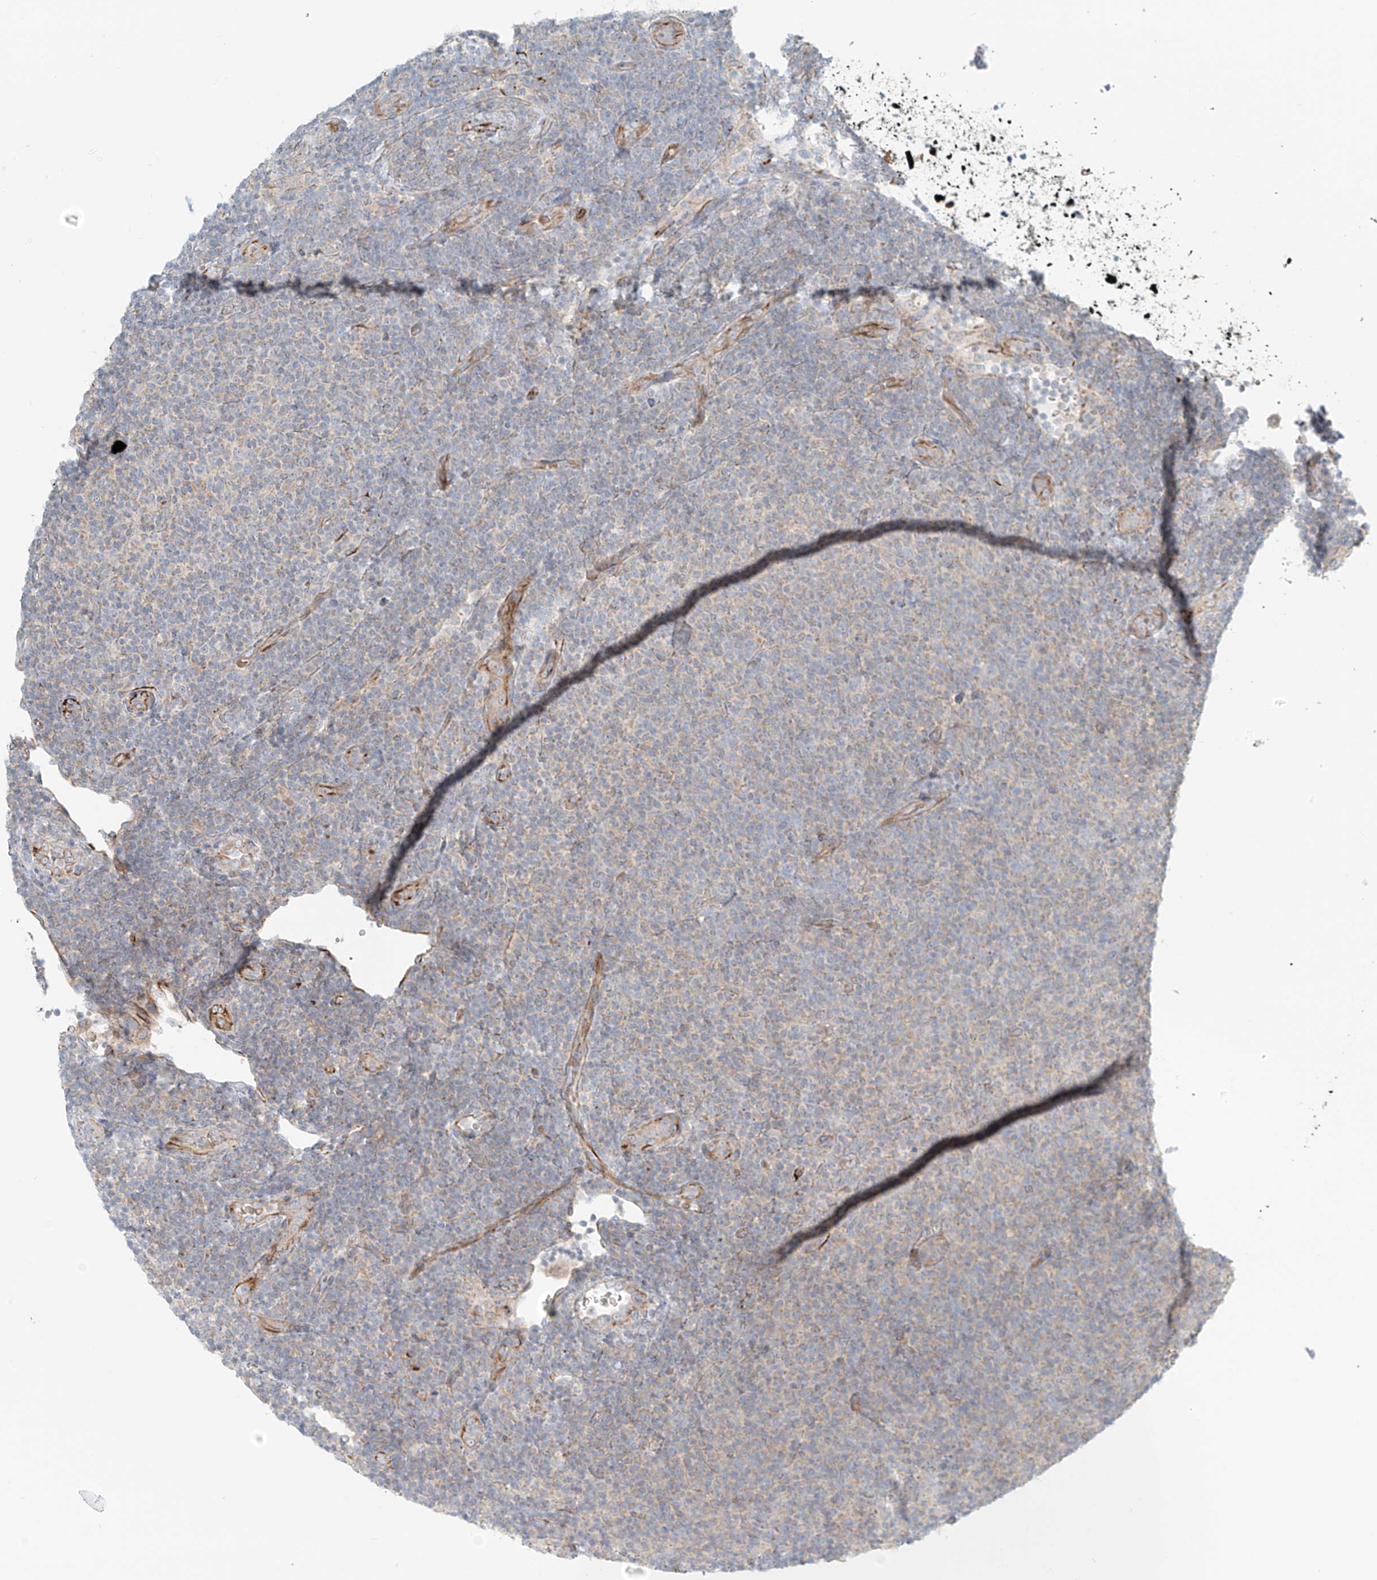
{"staining": {"intensity": "negative", "quantity": "none", "location": "none"}, "tissue": "lymphoma", "cell_type": "Tumor cells", "image_type": "cancer", "snomed": [{"axis": "morphology", "description": "Malignant lymphoma, non-Hodgkin's type, Low grade"}, {"axis": "topography", "description": "Lymph node"}], "caption": "A photomicrograph of human lymphoma is negative for staining in tumor cells.", "gene": "EIPR1", "patient": {"sex": "male", "age": 66}}